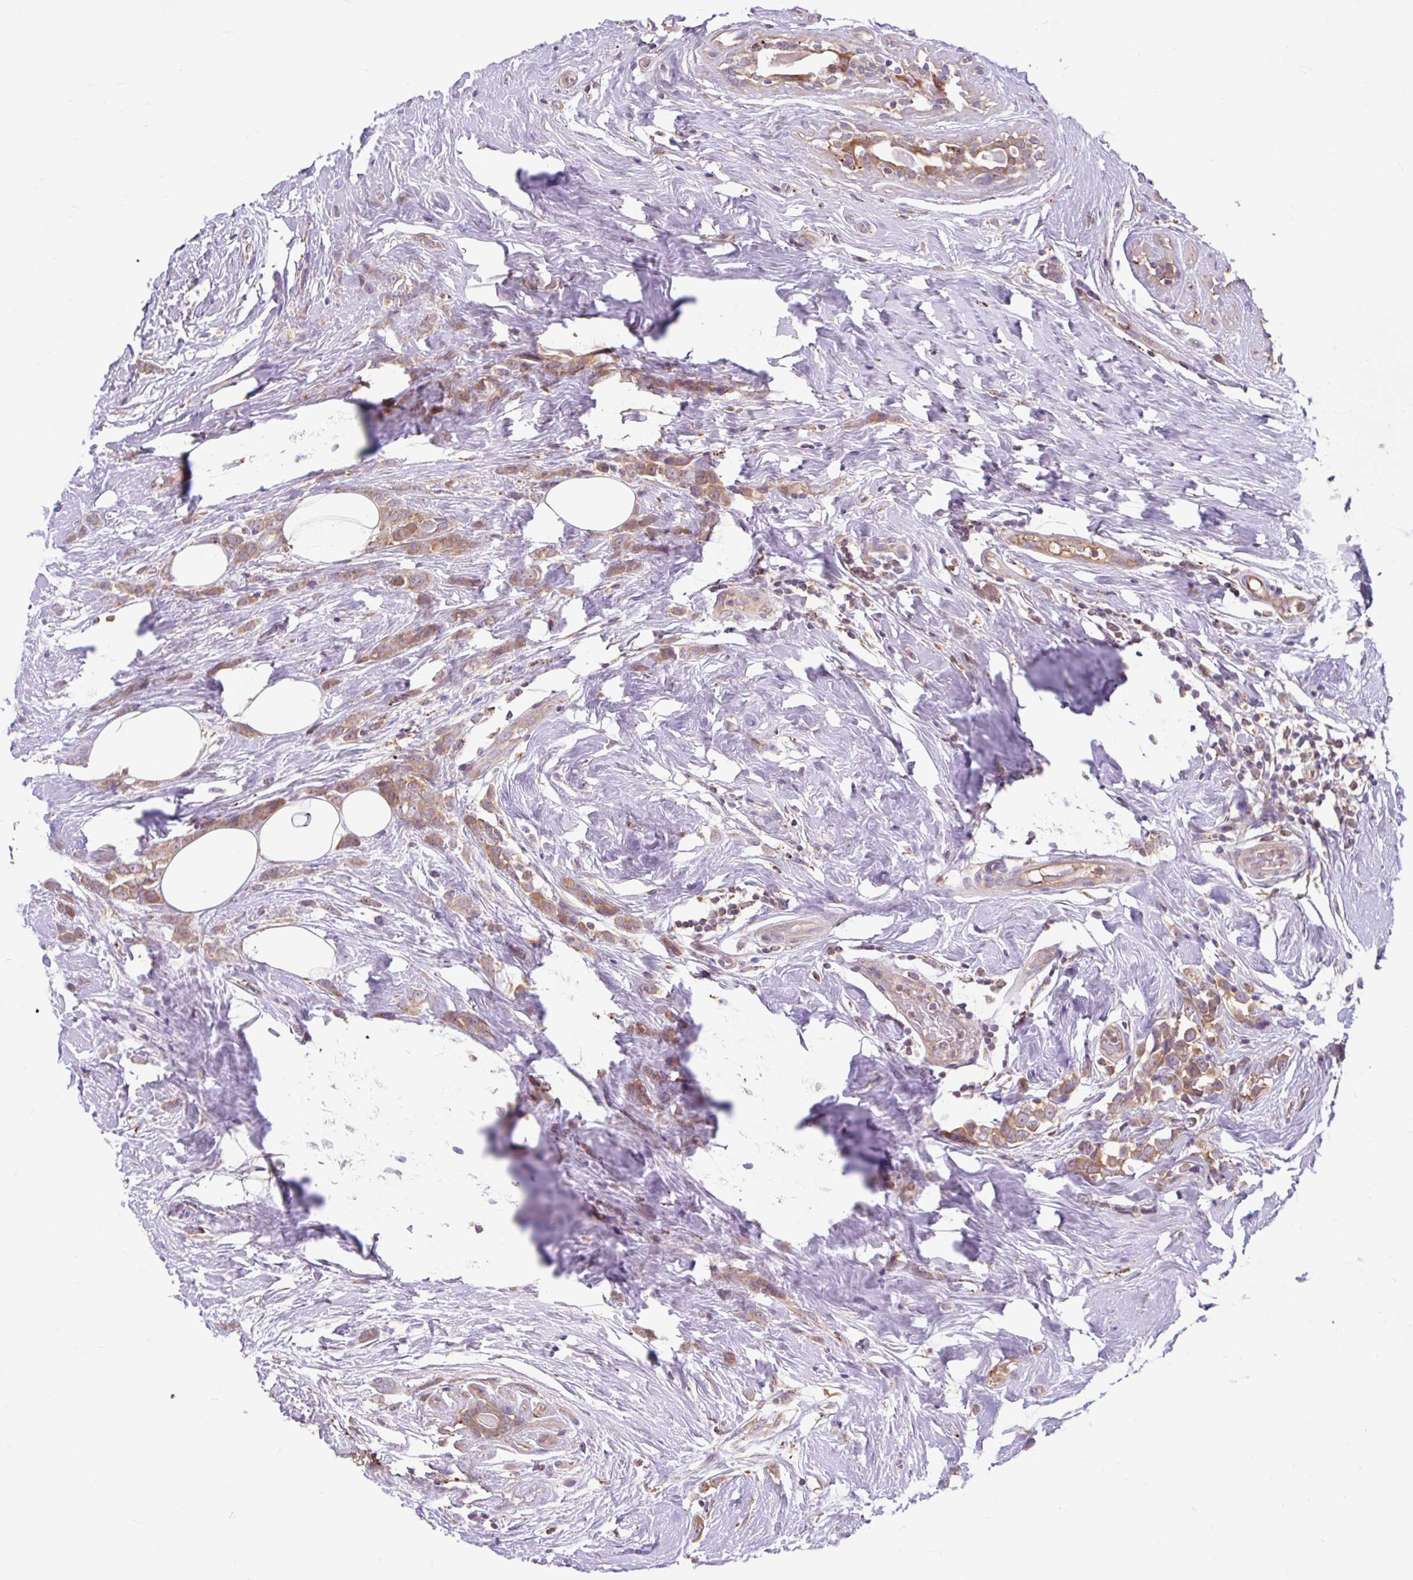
{"staining": {"intensity": "moderate", "quantity": ">75%", "location": "cytoplasmic/membranous"}, "tissue": "breast cancer", "cell_type": "Tumor cells", "image_type": "cancer", "snomed": [{"axis": "morphology", "description": "Duct carcinoma"}, {"axis": "topography", "description": "Breast"}], "caption": "DAB (3,3'-diaminobenzidine) immunohistochemical staining of infiltrating ductal carcinoma (breast) demonstrates moderate cytoplasmic/membranous protein expression in approximately >75% of tumor cells.", "gene": "RALBP1", "patient": {"sex": "female", "age": 80}}